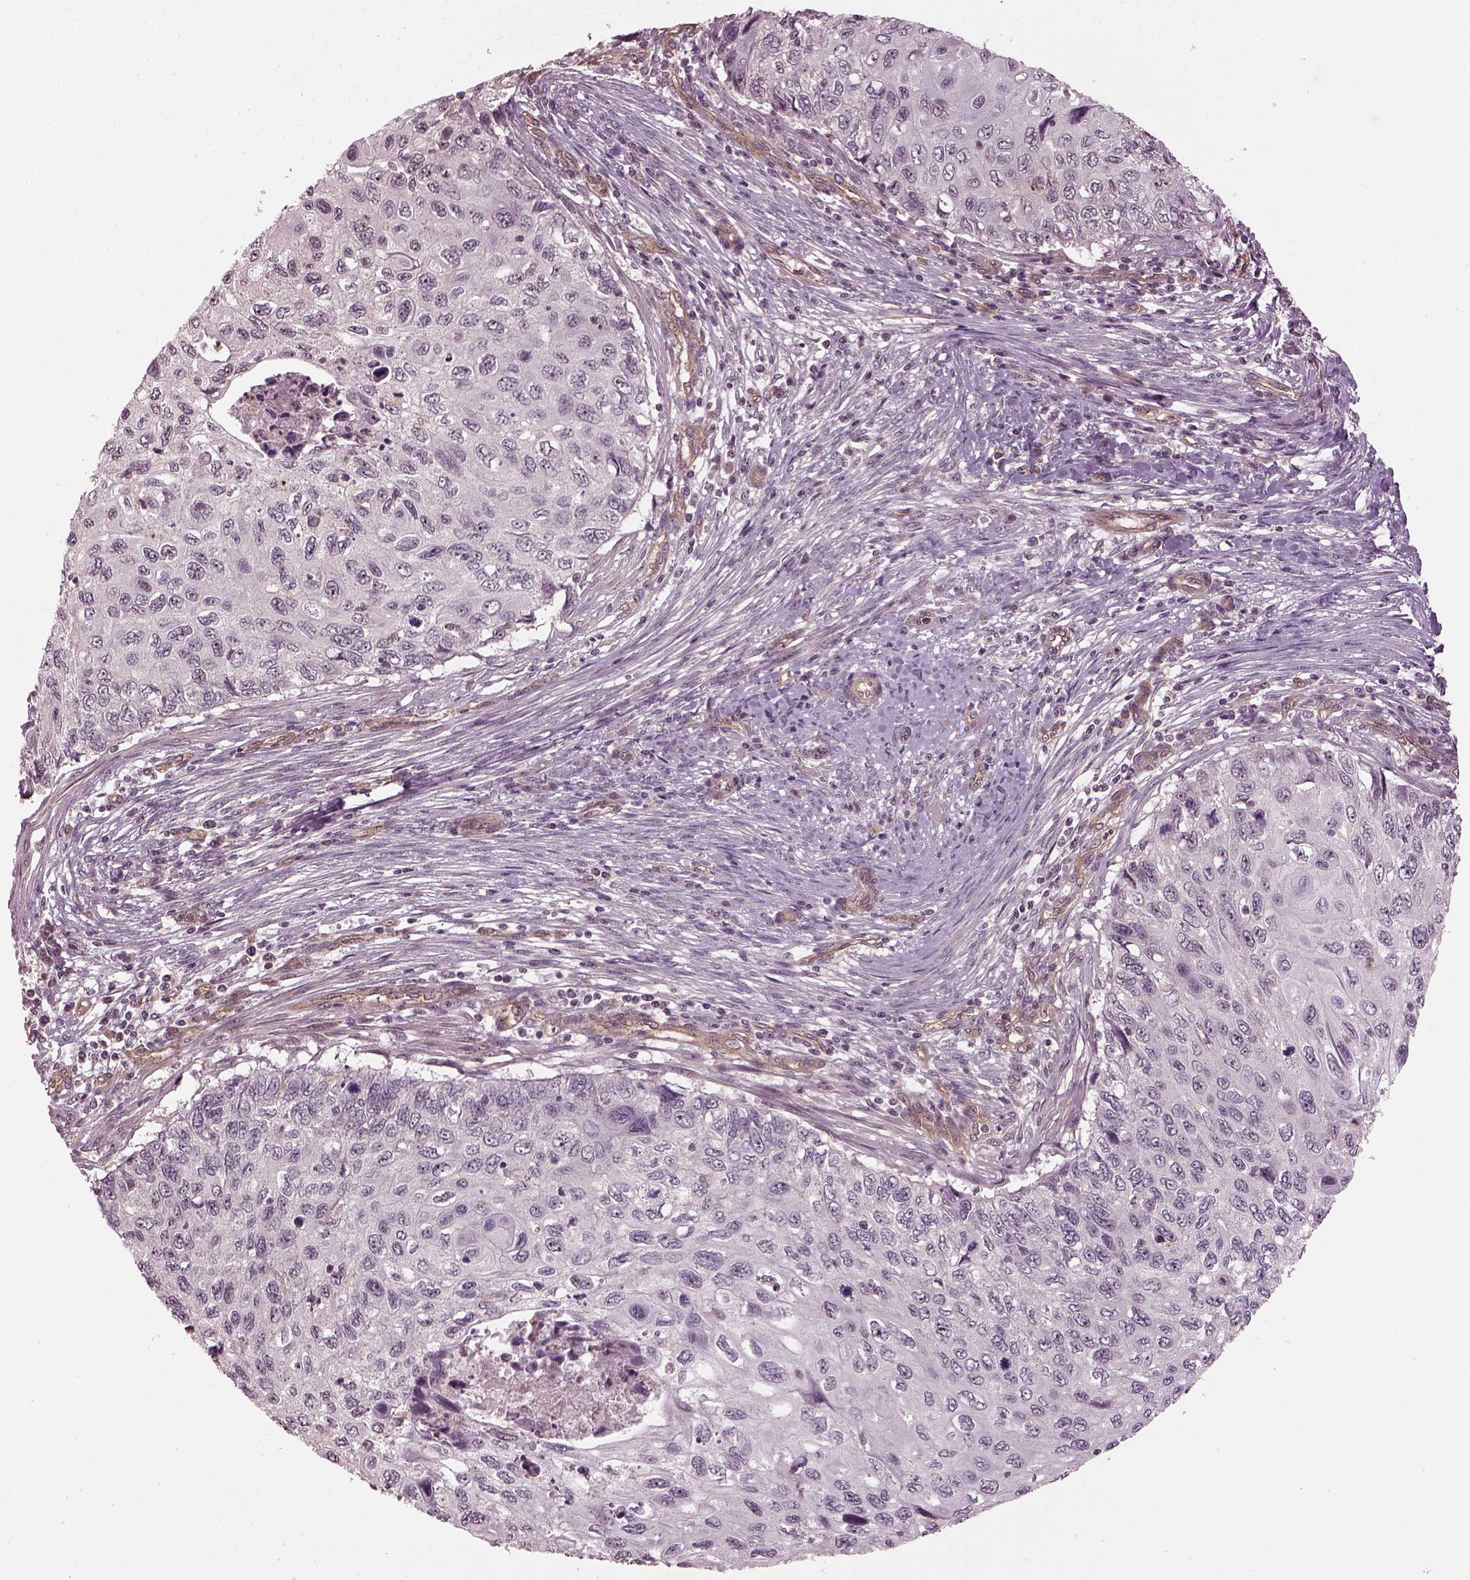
{"staining": {"intensity": "weak", "quantity": "<25%", "location": "nuclear"}, "tissue": "cervical cancer", "cell_type": "Tumor cells", "image_type": "cancer", "snomed": [{"axis": "morphology", "description": "Squamous cell carcinoma, NOS"}, {"axis": "topography", "description": "Cervix"}], "caption": "Tumor cells are negative for brown protein staining in cervical squamous cell carcinoma. The staining is performed using DAB brown chromogen with nuclei counter-stained in using hematoxylin.", "gene": "GNRH1", "patient": {"sex": "female", "age": 70}}